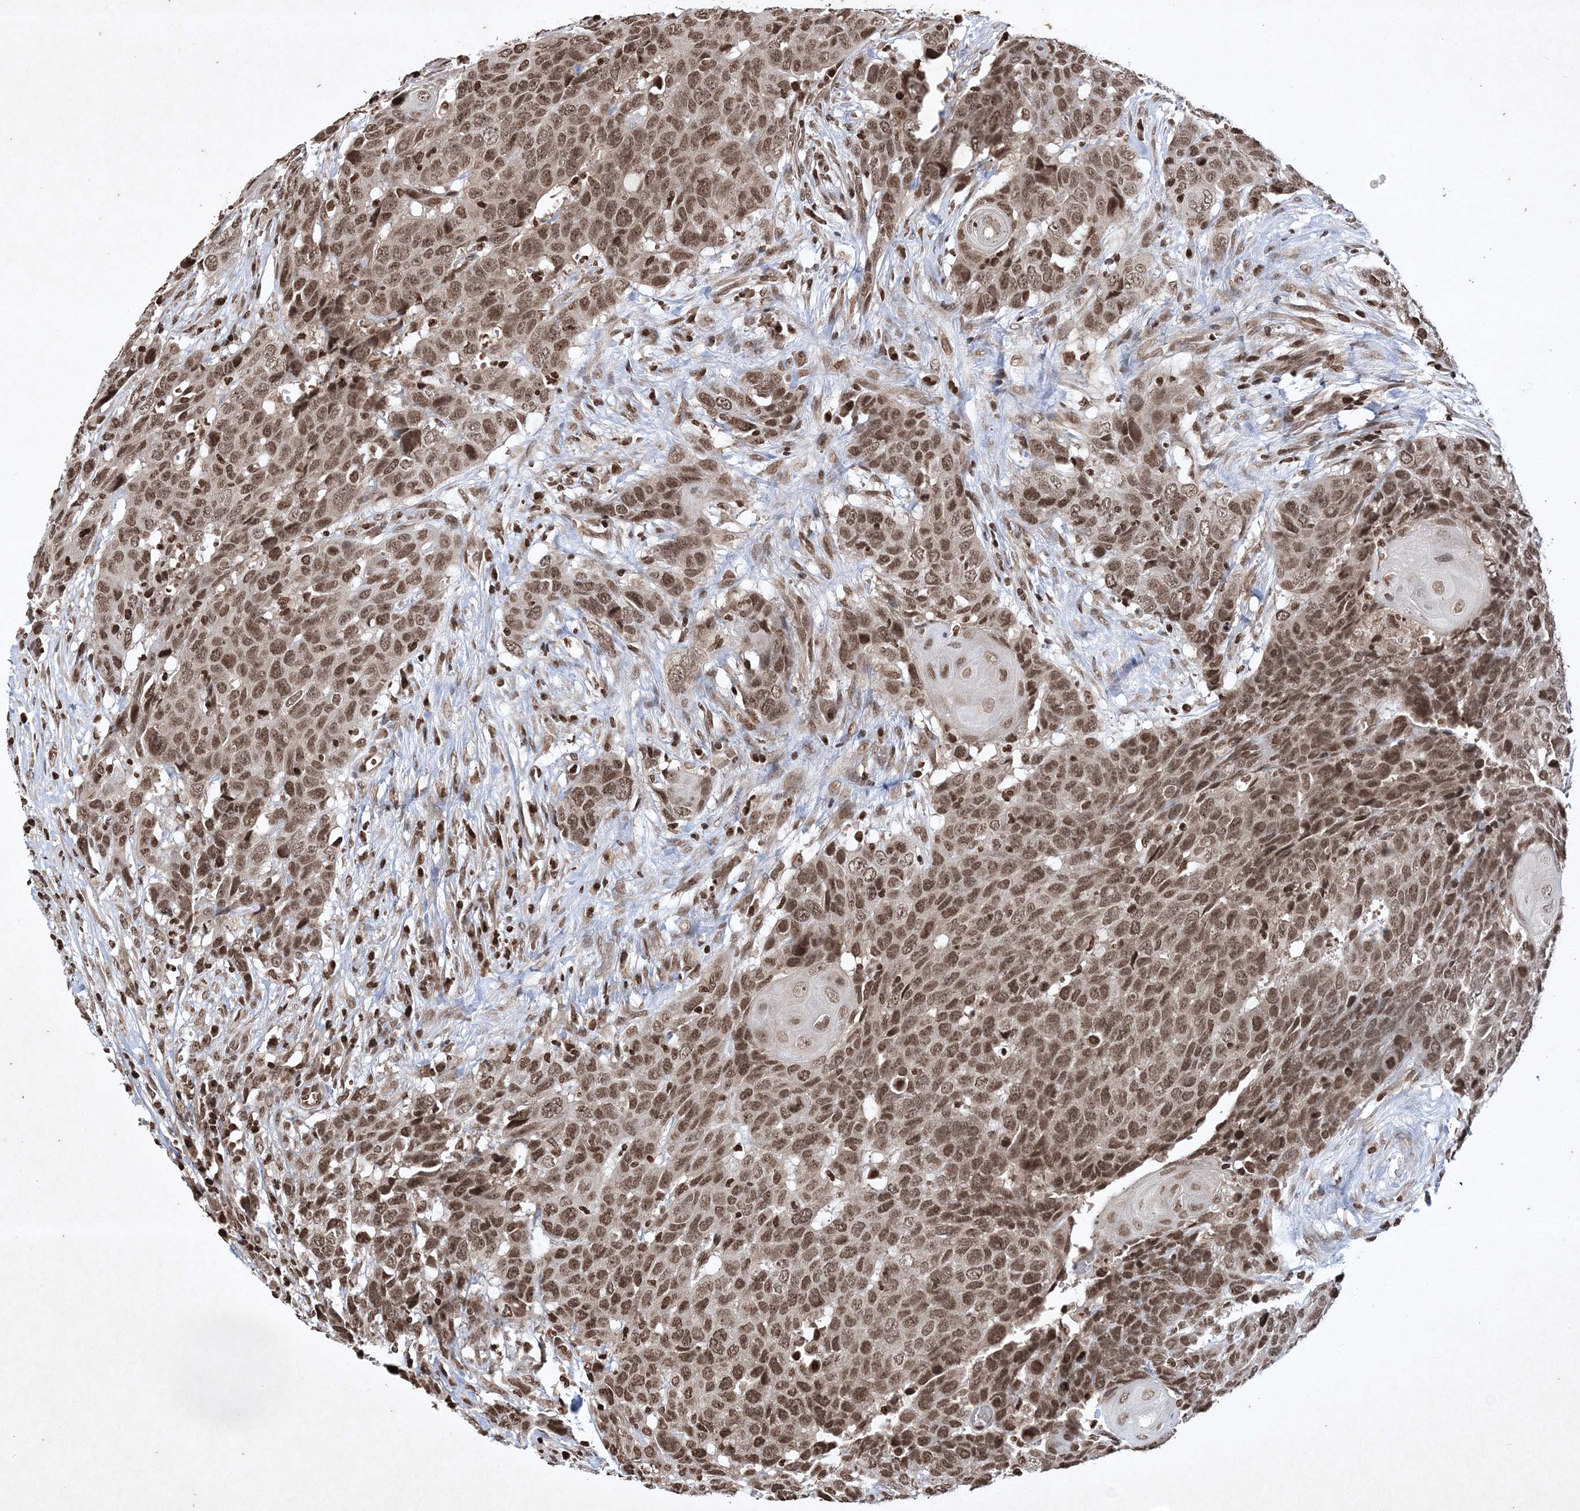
{"staining": {"intensity": "moderate", "quantity": ">75%", "location": "nuclear"}, "tissue": "head and neck cancer", "cell_type": "Tumor cells", "image_type": "cancer", "snomed": [{"axis": "morphology", "description": "Squamous cell carcinoma, NOS"}, {"axis": "topography", "description": "Head-Neck"}], "caption": "Immunohistochemistry (IHC) (DAB (3,3'-diaminobenzidine)) staining of human head and neck squamous cell carcinoma displays moderate nuclear protein expression in approximately >75% of tumor cells.", "gene": "NEDD9", "patient": {"sex": "male", "age": 66}}